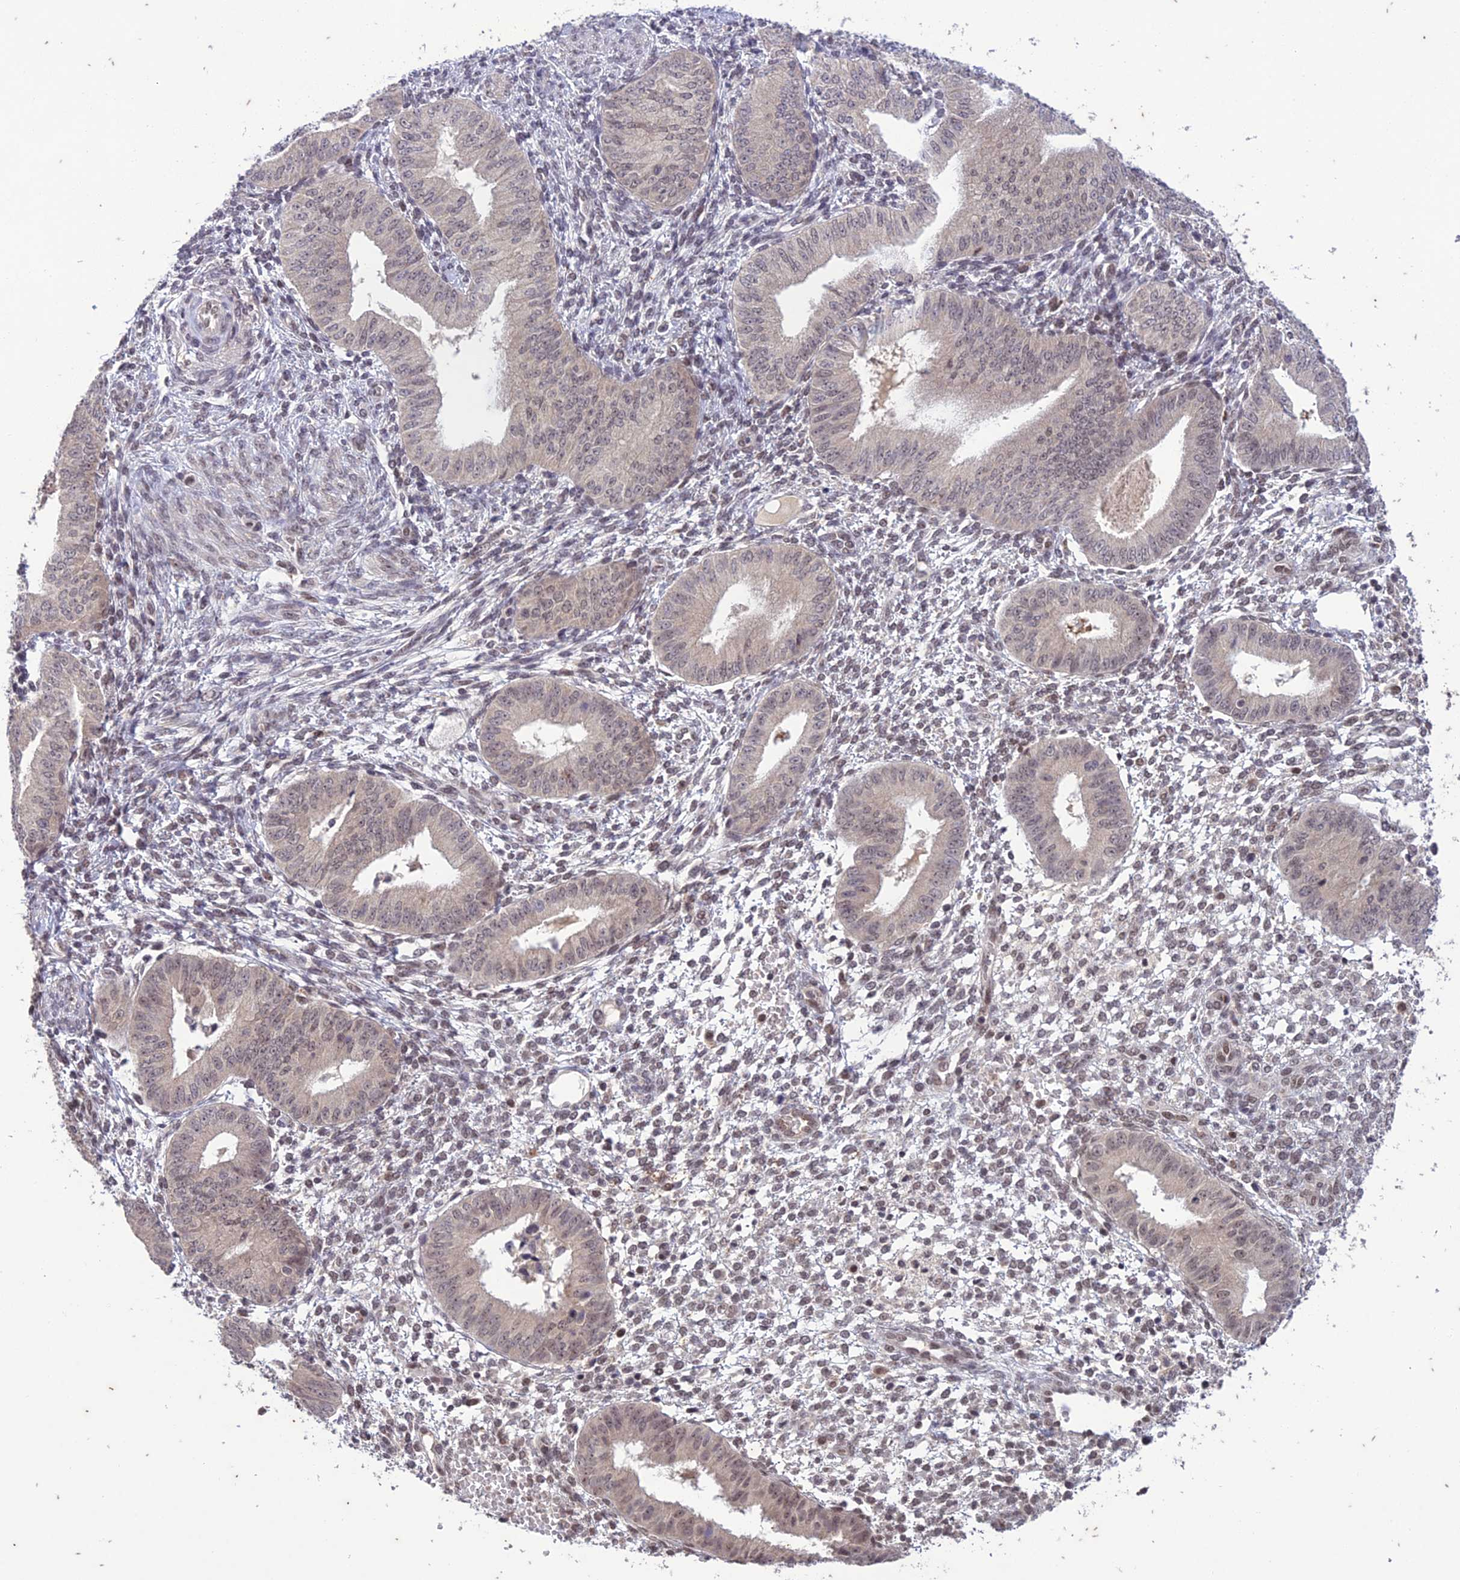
{"staining": {"intensity": "weak", "quantity": "<25%", "location": "nuclear"}, "tissue": "endometrium", "cell_type": "Cells in endometrial stroma", "image_type": "normal", "snomed": [{"axis": "morphology", "description": "Normal tissue, NOS"}, {"axis": "topography", "description": "Endometrium"}], "caption": "Cells in endometrial stroma show no significant protein expression in benign endometrium. Nuclei are stained in blue.", "gene": "POP4", "patient": {"sex": "female", "age": 49}}